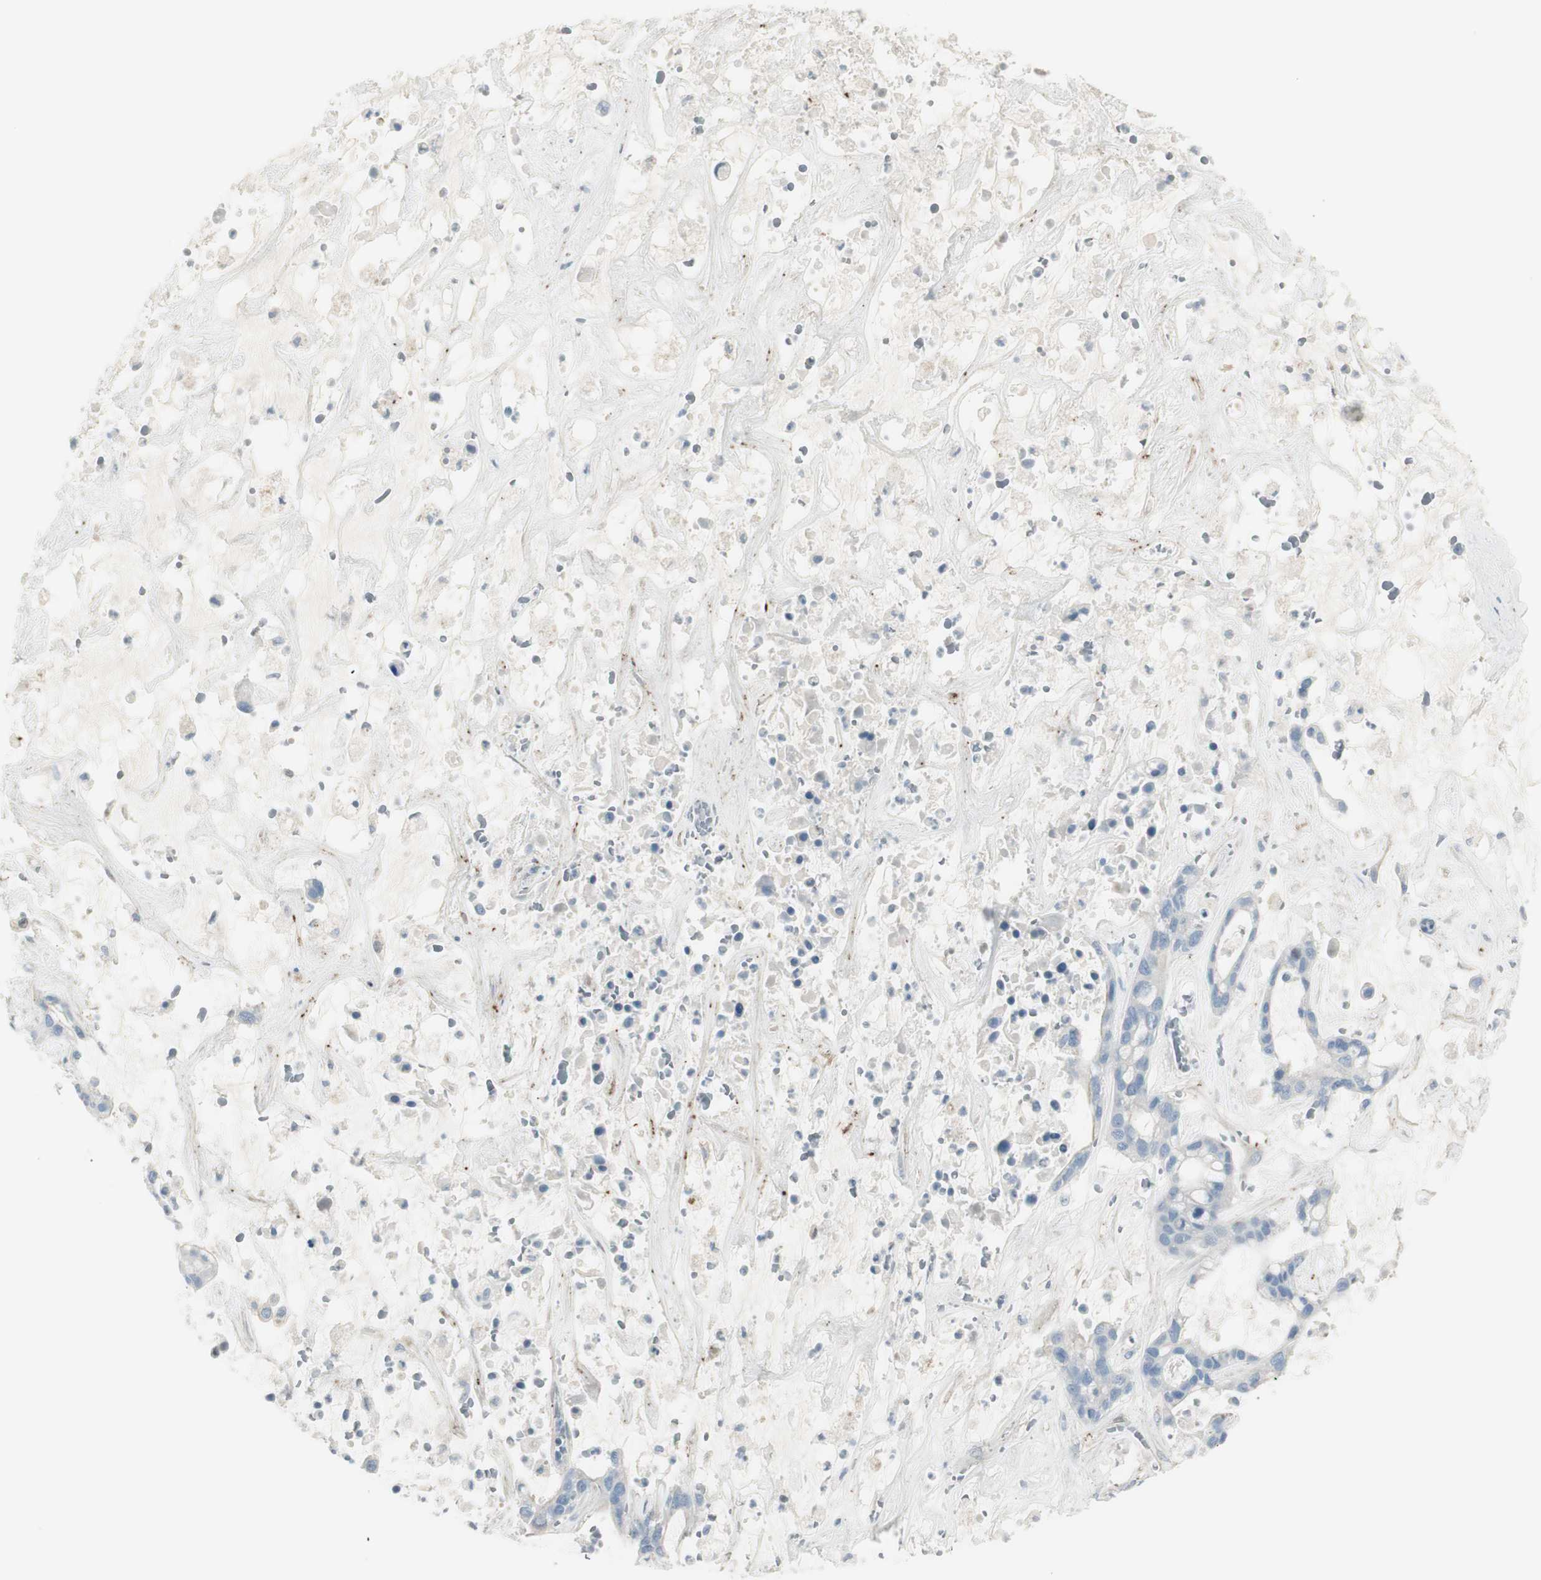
{"staining": {"intensity": "negative", "quantity": "none", "location": "none"}, "tissue": "liver cancer", "cell_type": "Tumor cells", "image_type": "cancer", "snomed": [{"axis": "morphology", "description": "Cholangiocarcinoma"}, {"axis": "topography", "description": "Liver"}], "caption": "A histopathology image of human liver cancer (cholangiocarcinoma) is negative for staining in tumor cells.", "gene": "CACNA2D1", "patient": {"sex": "female", "age": 65}}